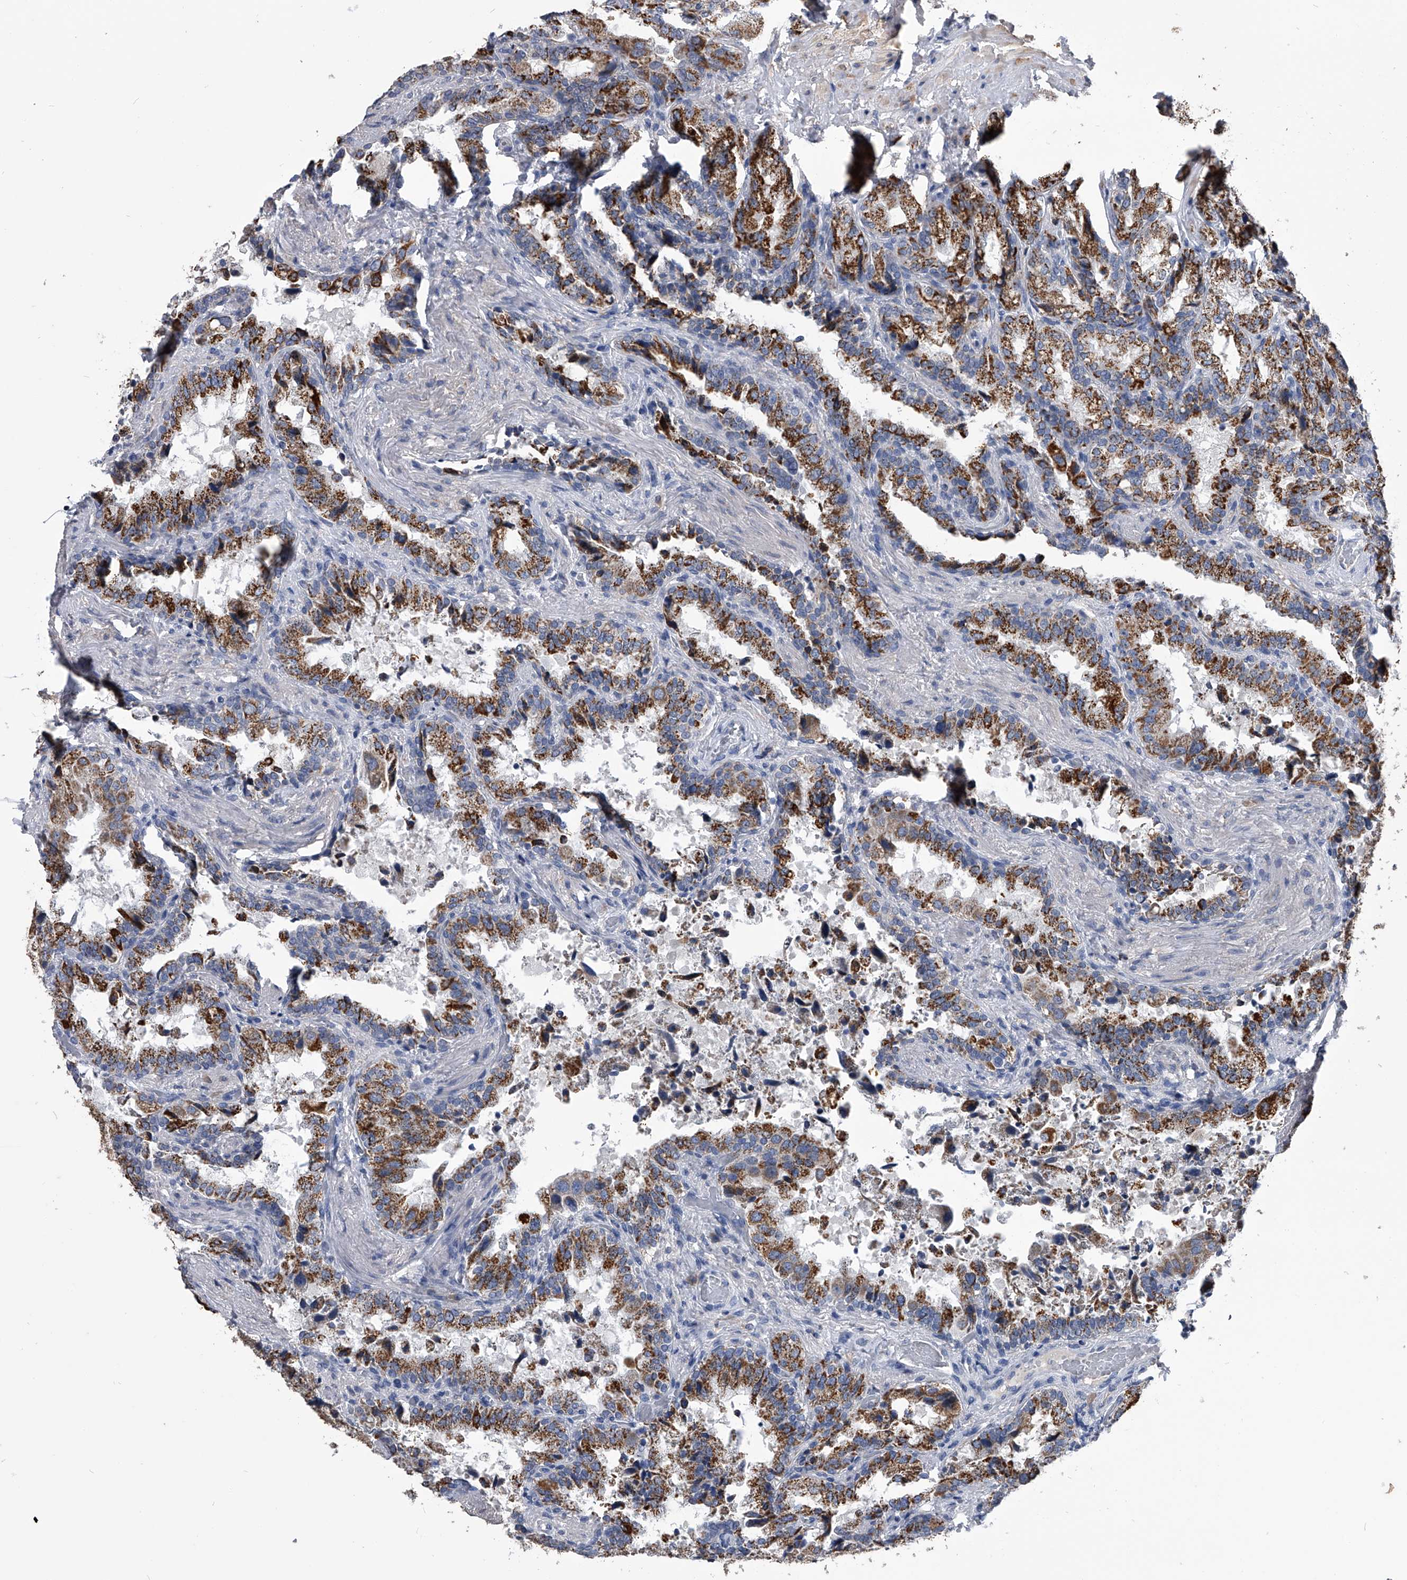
{"staining": {"intensity": "strong", "quantity": ">75%", "location": "cytoplasmic/membranous"}, "tissue": "seminal vesicle", "cell_type": "Glandular cells", "image_type": "normal", "snomed": [{"axis": "morphology", "description": "Normal tissue, NOS"}, {"axis": "topography", "description": "Seminal veicle"}, {"axis": "topography", "description": "Peripheral nerve tissue"}], "caption": "Seminal vesicle stained with a brown dye reveals strong cytoplasmic/membranous positive expression in approximately >75% of glandular cells.", "gene": "OAT", "patient": {"sex": "male", "age": 63}}